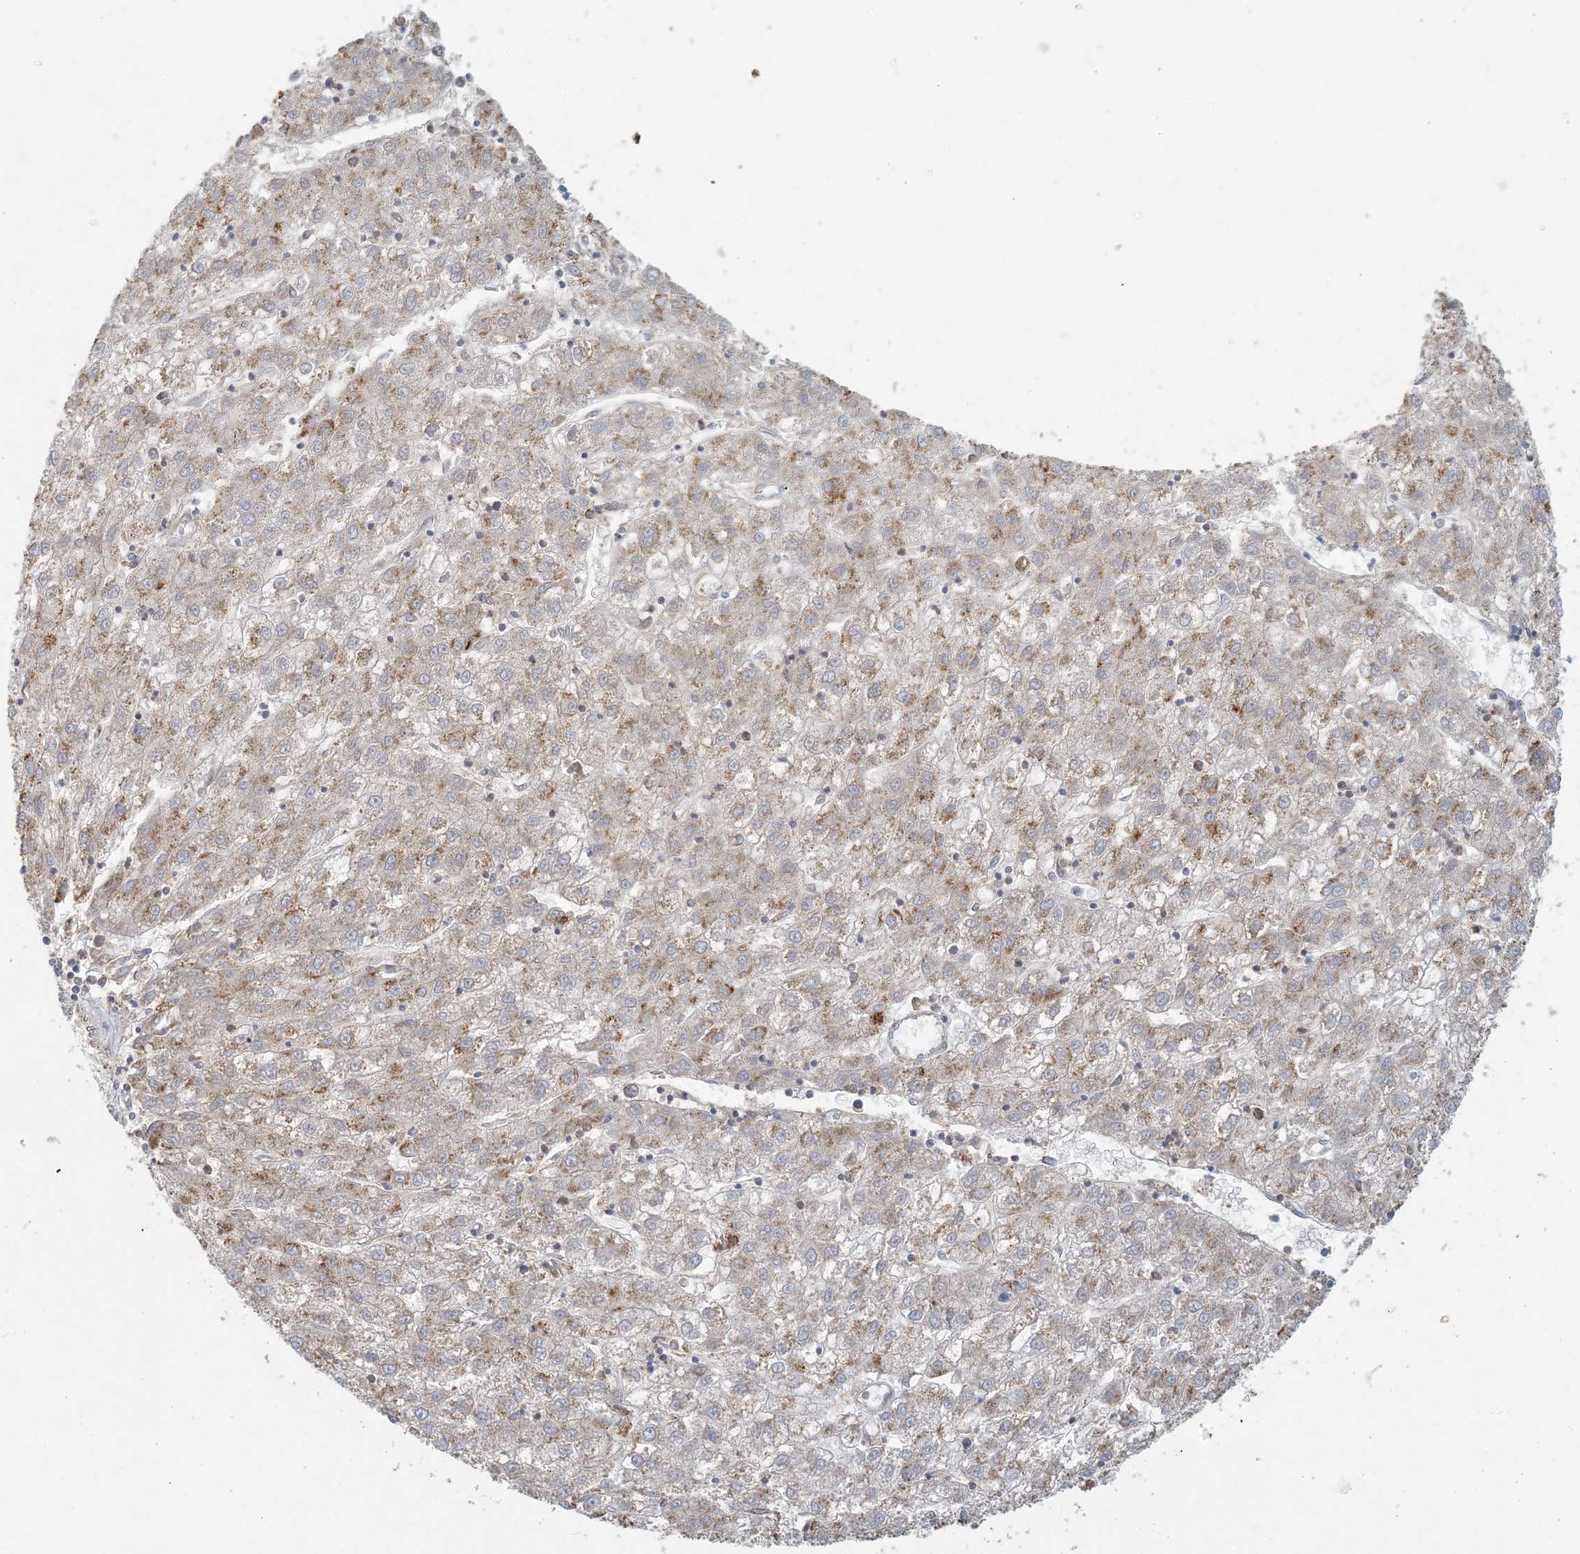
{"staining": {"intensity": "weak", "quantity": ">75%", "location": "cytoplasmic/membranous"}, "tissue": "liver cancer", "cell_type": "Tumor cells", "image_type": "cancer", "snomed": [{"axis": "morphology", "description": "Carcinoma, Hepatocellular, NOS"}, {"axis": "topography", "description": "Liver"}], "caption": "DAB immunohistochemical staining of human liver cancer (hepatocellular carcinoma) displays weak cytoplasmic/membranous protein expression in about >75% of tumor cells.", "gene": "HACL1", "patient": {"sex": "male", "age": 72}}